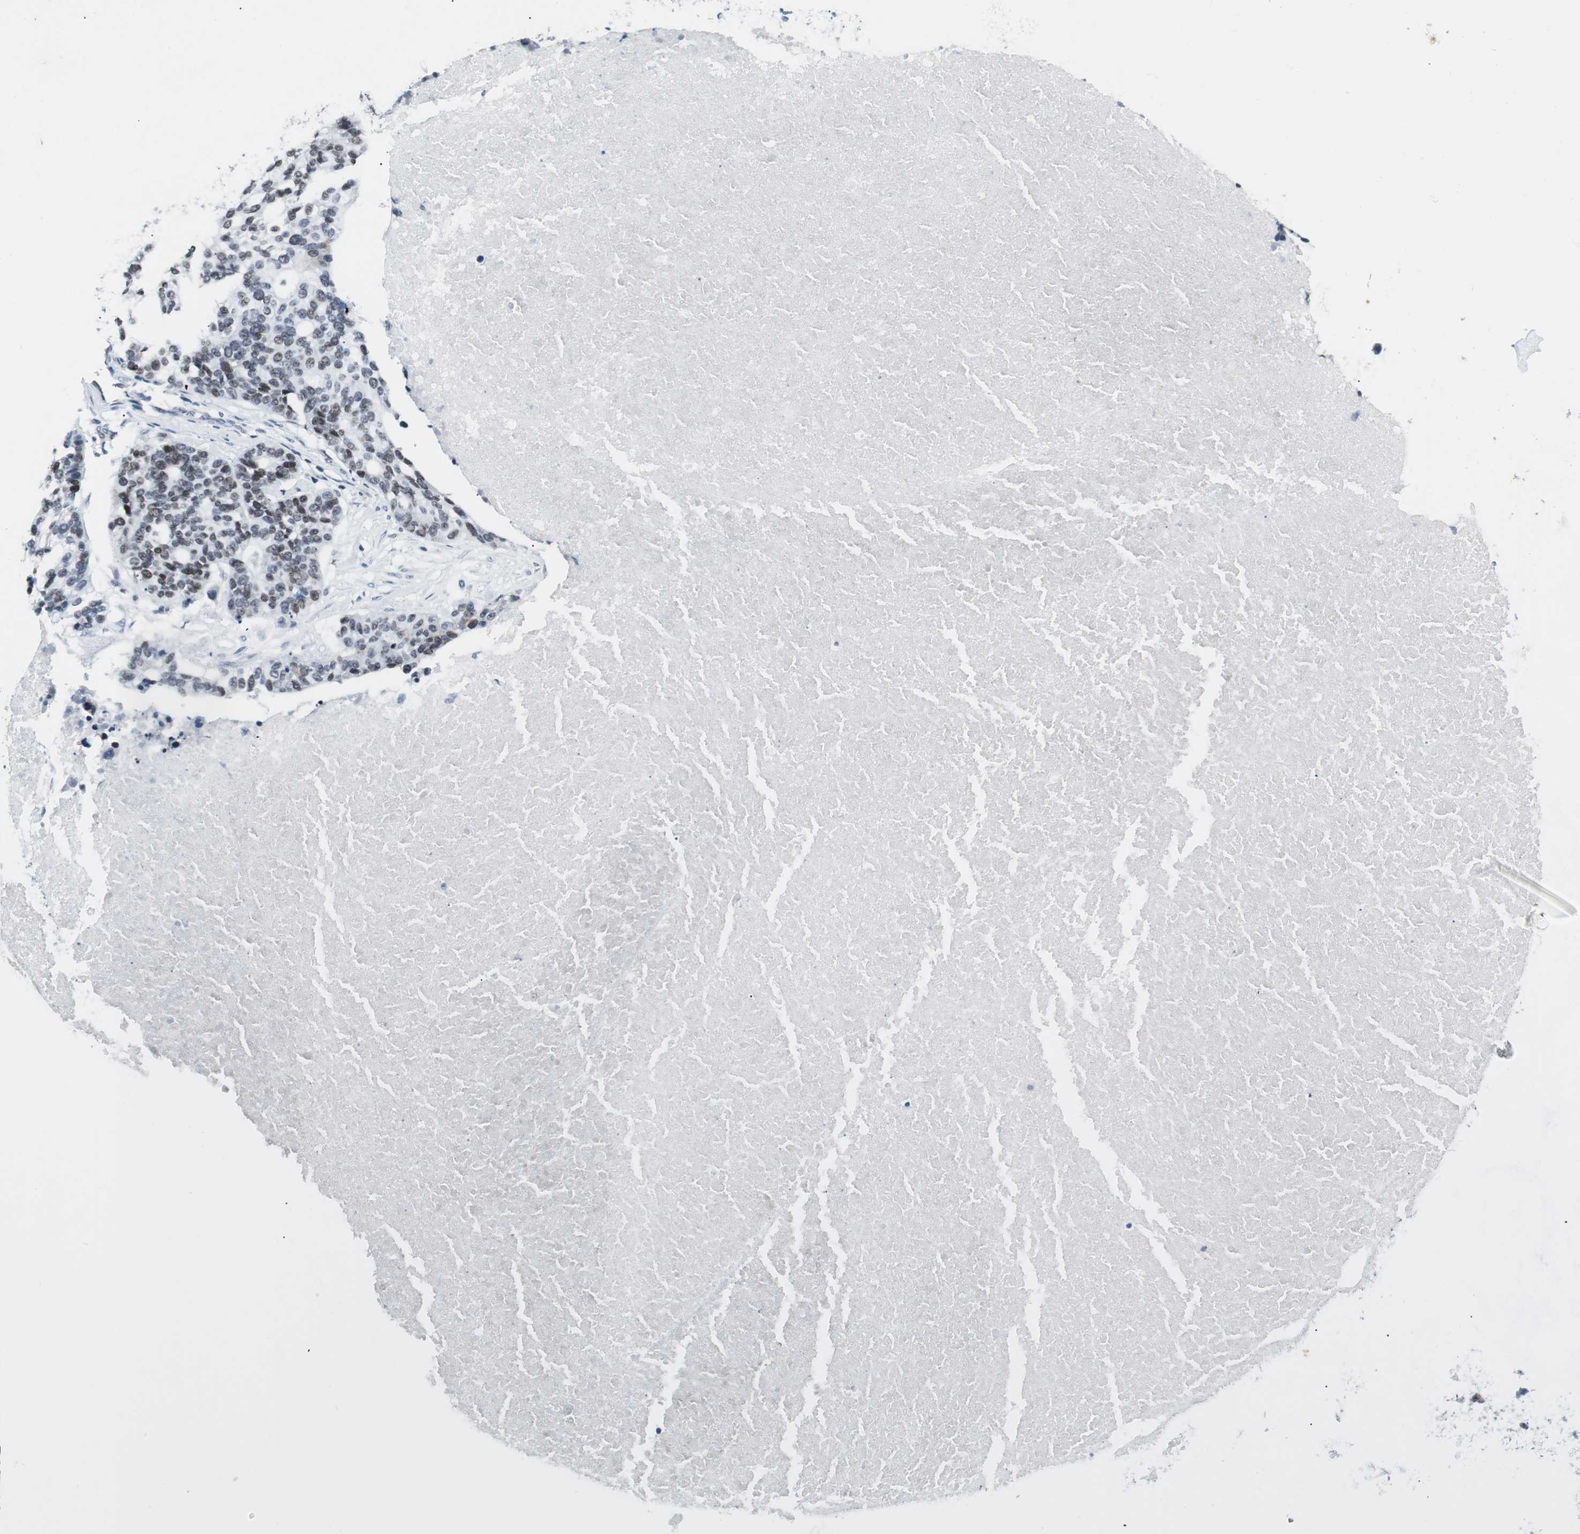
{"staining": {"intensity": "weak", "quantity": "25%-75%", "location": "nuclear"}, "tissue": "ovarian cancer", "cell_type": "Tumor cells", "image_type": "cancer", "snomed": [{"axis": "morphology", "description": "Cystadenocarcinoma, serous, NOS"}, {"axis": "topography", "description": "Ovary"}], "caption": "Weak nuclear positivity is seen in approximately 25%-75% of tumor cells in ovarian cancer (serous cystadenocarcinoma). Immunohistochemistry (ihc) stains the protein in brown and the nuclei are stained blue.", "gene": "MTA1", "patient": {"sex": "female", "age": 59}}